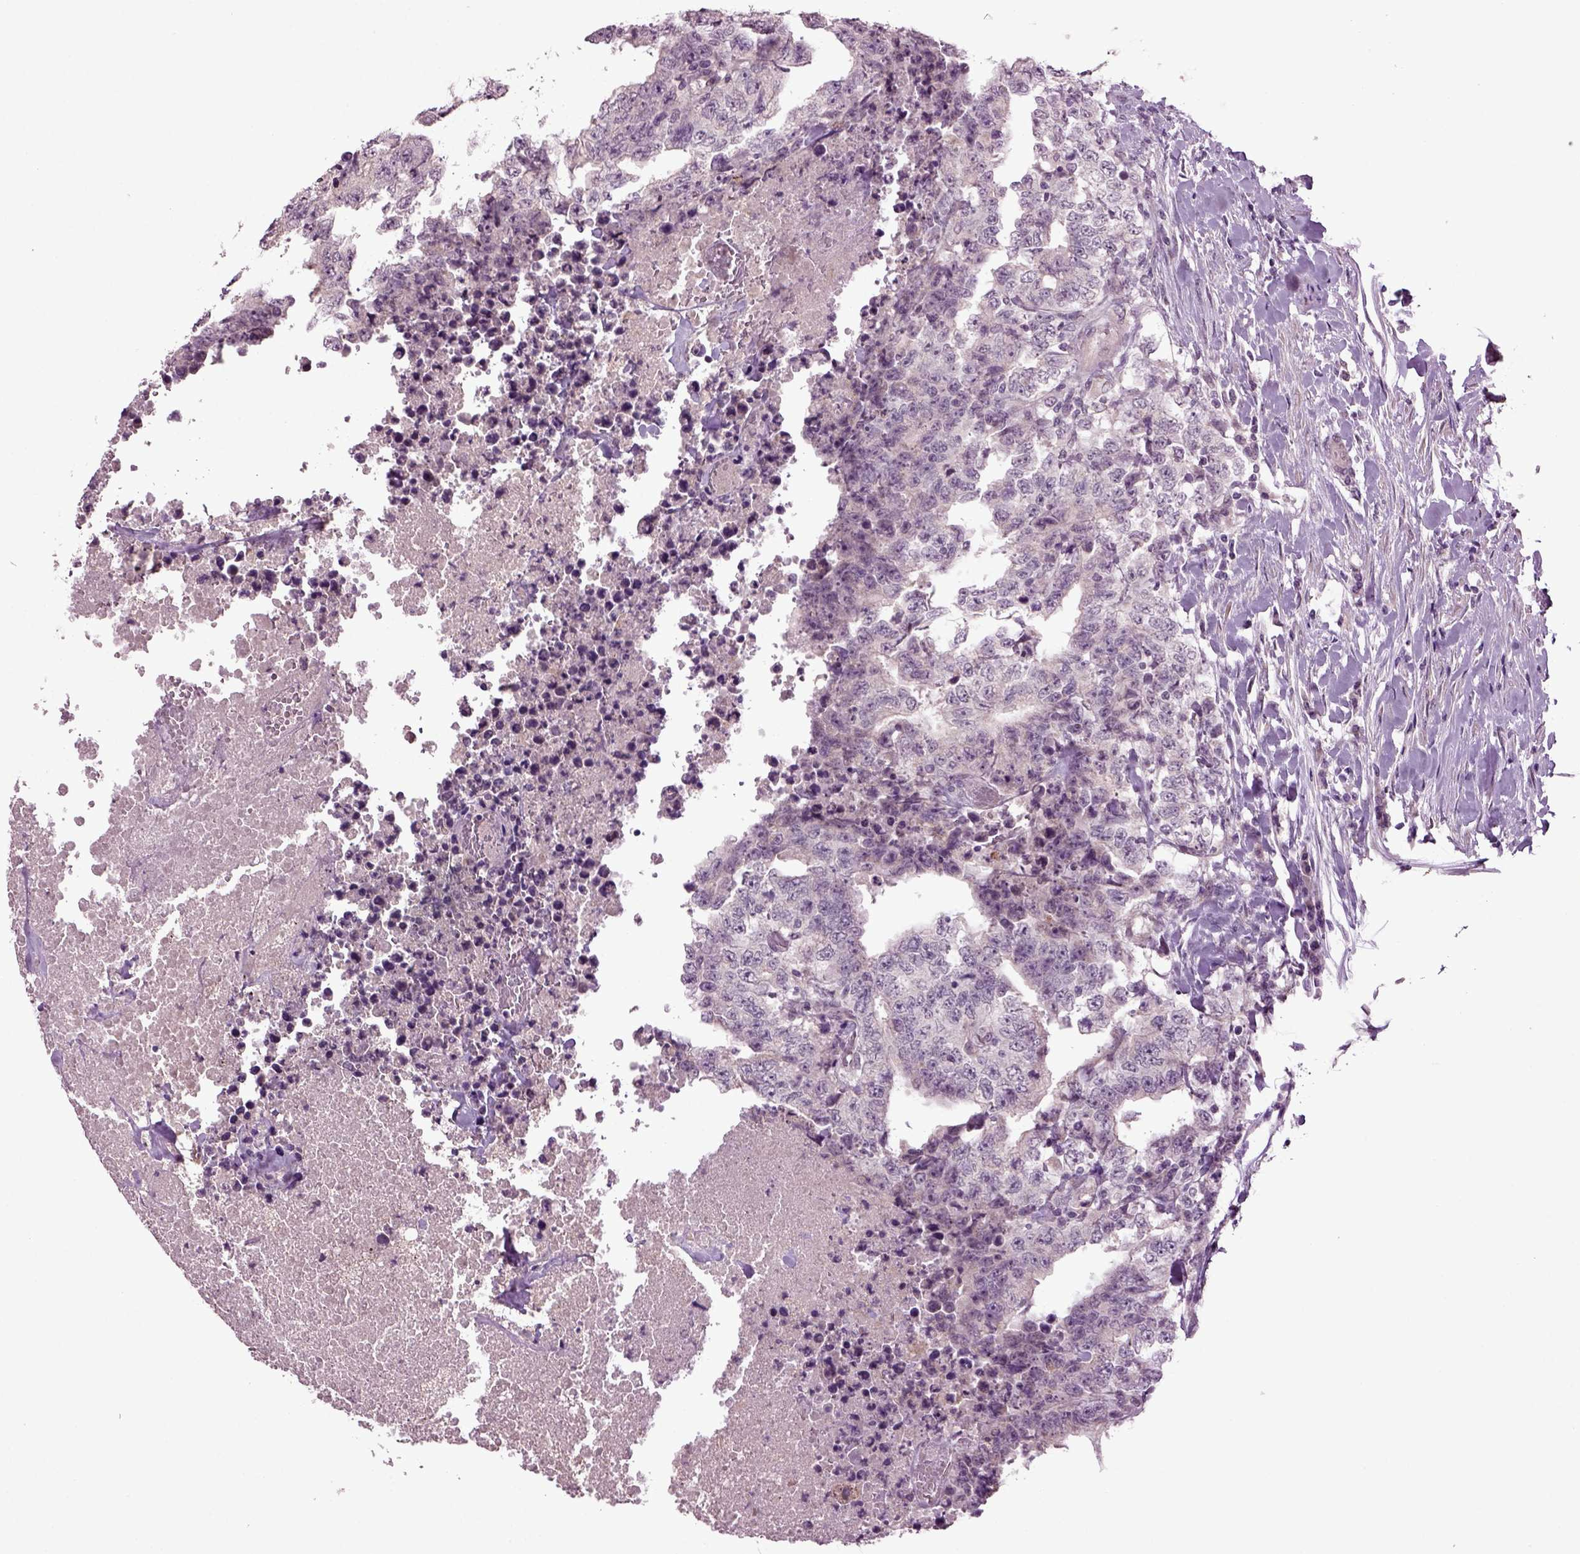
{"staining": {"intensity": "negative", "quantity": "none", "location": "none"}, "tissue": "testis cancer", "cell_type": "Tumor cells", "image_type": "cancer", "snomed": [{"axis": "morphology", "description": "Carcinoma, Embryonal, NOS"}, {"axis": "topography", "description": "Testis"}], "caption": "Tumor cells are negative for protein expression in human embryonal carcinoma (testis).", "gene": "SLC17A6", "patient": {"sex": "male", "age": 24}}